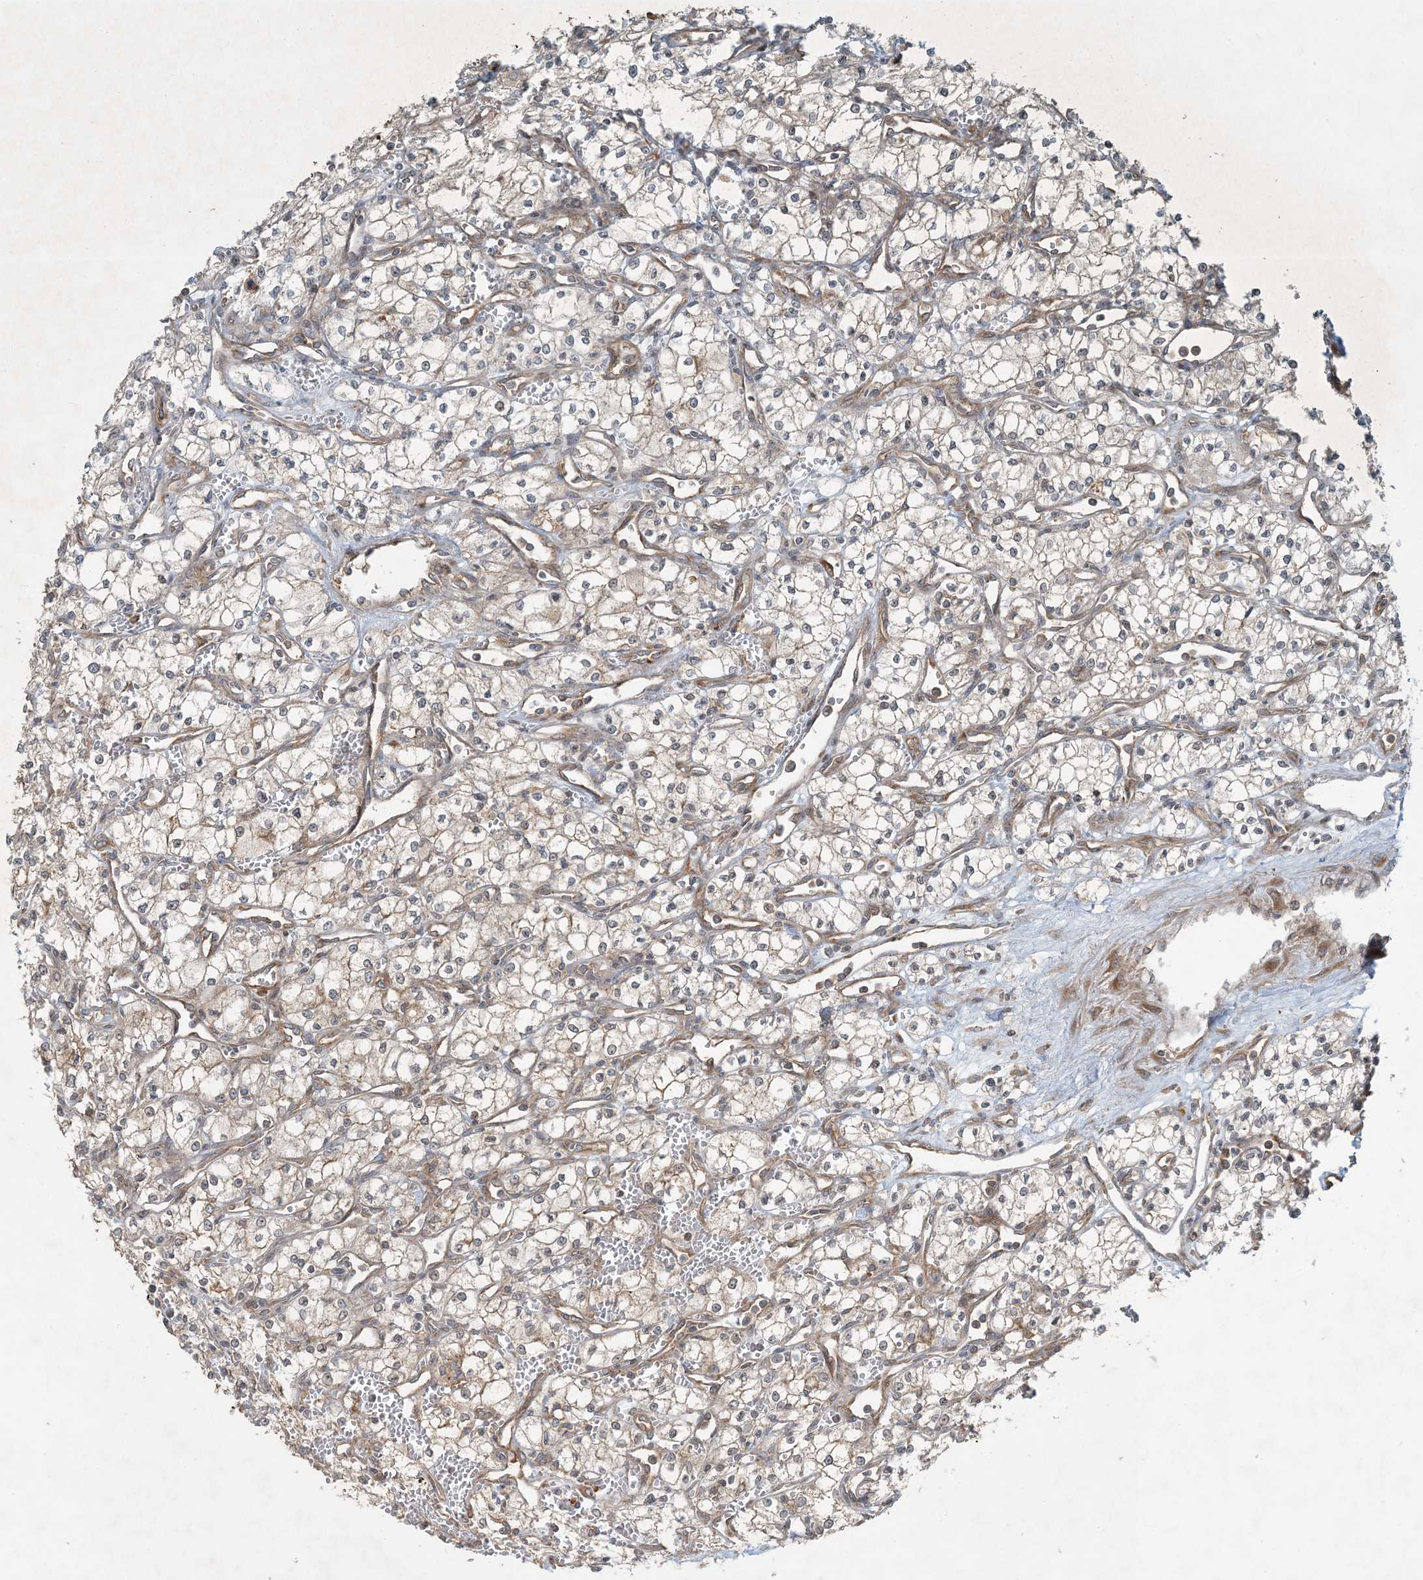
{"staining": {"intensity": "weak", "quantity": "<25%", "location": "cytoplasmic/membranous"}, "tissue": "renal cancer", "cell_type": "Tumor cells", "image_type": "cancer", "snomed": [{"axis": "morphology", "description": "Adenocarcinoma, NOS"}, {"axis": "topography", "description": "Kidney"}], "caption": "Tumor cells are negative for brown protein staining in renal cancer (adenocarcinoma).", "gene": "COMMD8", "patient": {"sex": "male", "age": 59}}